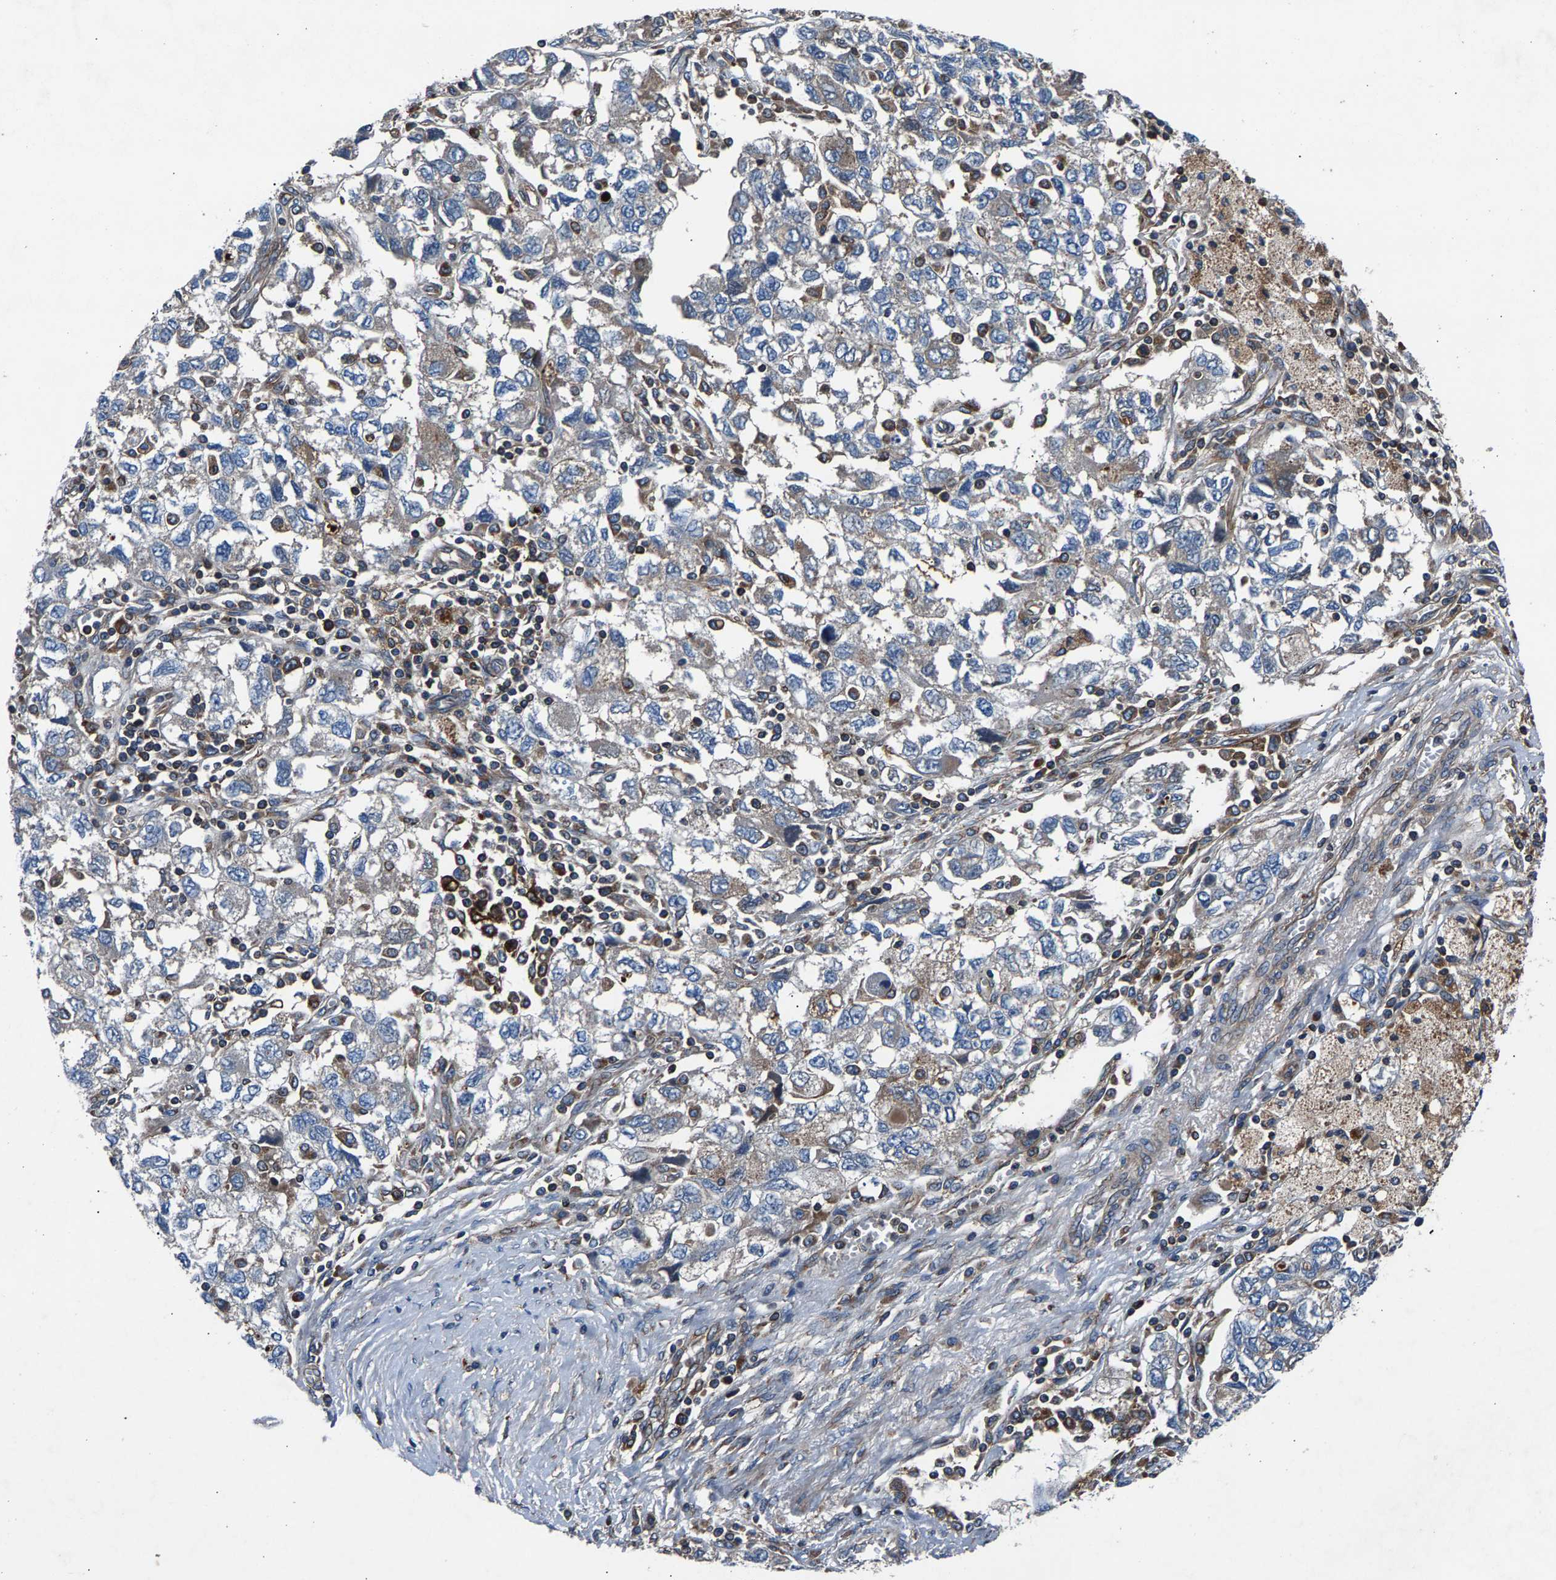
{"staining": {"intensity": "weak", "quantity": "<25%", "location": "cytoplasmic/membranous"}, "tissue": "ovarian cancer", "cell_type": "Tumor cells", "image_type": "cancer", "snomed": [{"axis": "morphology", "description": "Carcinoma, NOS"}, {"axis": "morphology", "description": "Cystadenocarcinoma, serous, NOS"}, {"axis": "topography", "description": "Ovary"}], "caption": "Photomicrograph shows no significant protein staining in tumor cells of ovarian serous cystadenocarcinoma.", "gene": "LPCAT1", "patient": {"sex": "female", "age": 69}}